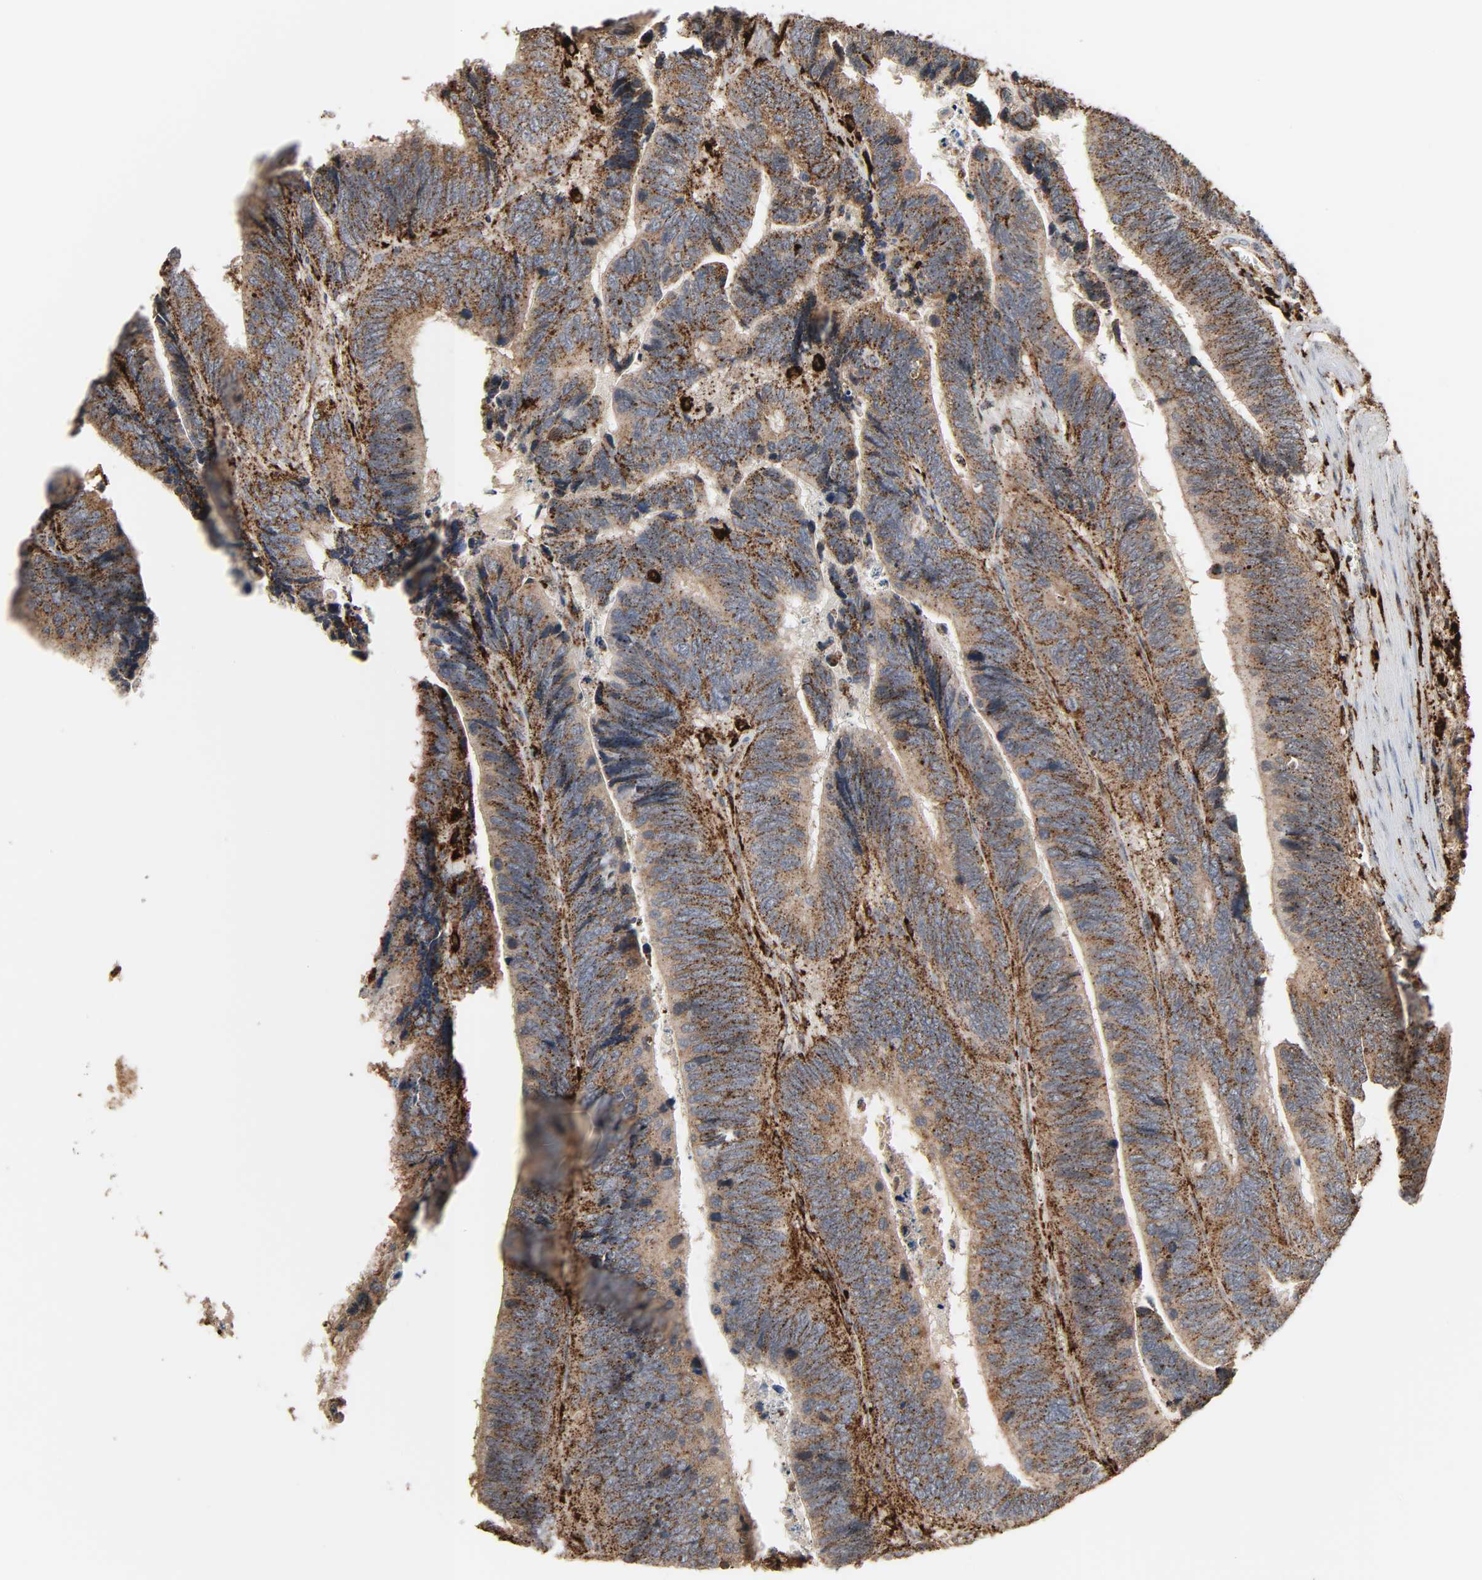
{"staining": {"intensity": "strong", "quantity": ">75%", "location": "cytoplasmic/membranous"}, "tissue": "colorectal cancer", "cell_type": "Tumor cells", "image_type": "cancer", "snomed": [{"axis": "morphology", "description": "Adenocarcinoma, NOS"}, {"axis": "topography", "description": "Colon"}], "caption": "About >75% of tumor cells in human adenocarcinoma (colorectal) show strong cytoplasmic/membranous protein positivity as visualized by brown immunohistochemical staining.", "gene": "PSAP", "patient": {"sex": "male", "age": 72}}